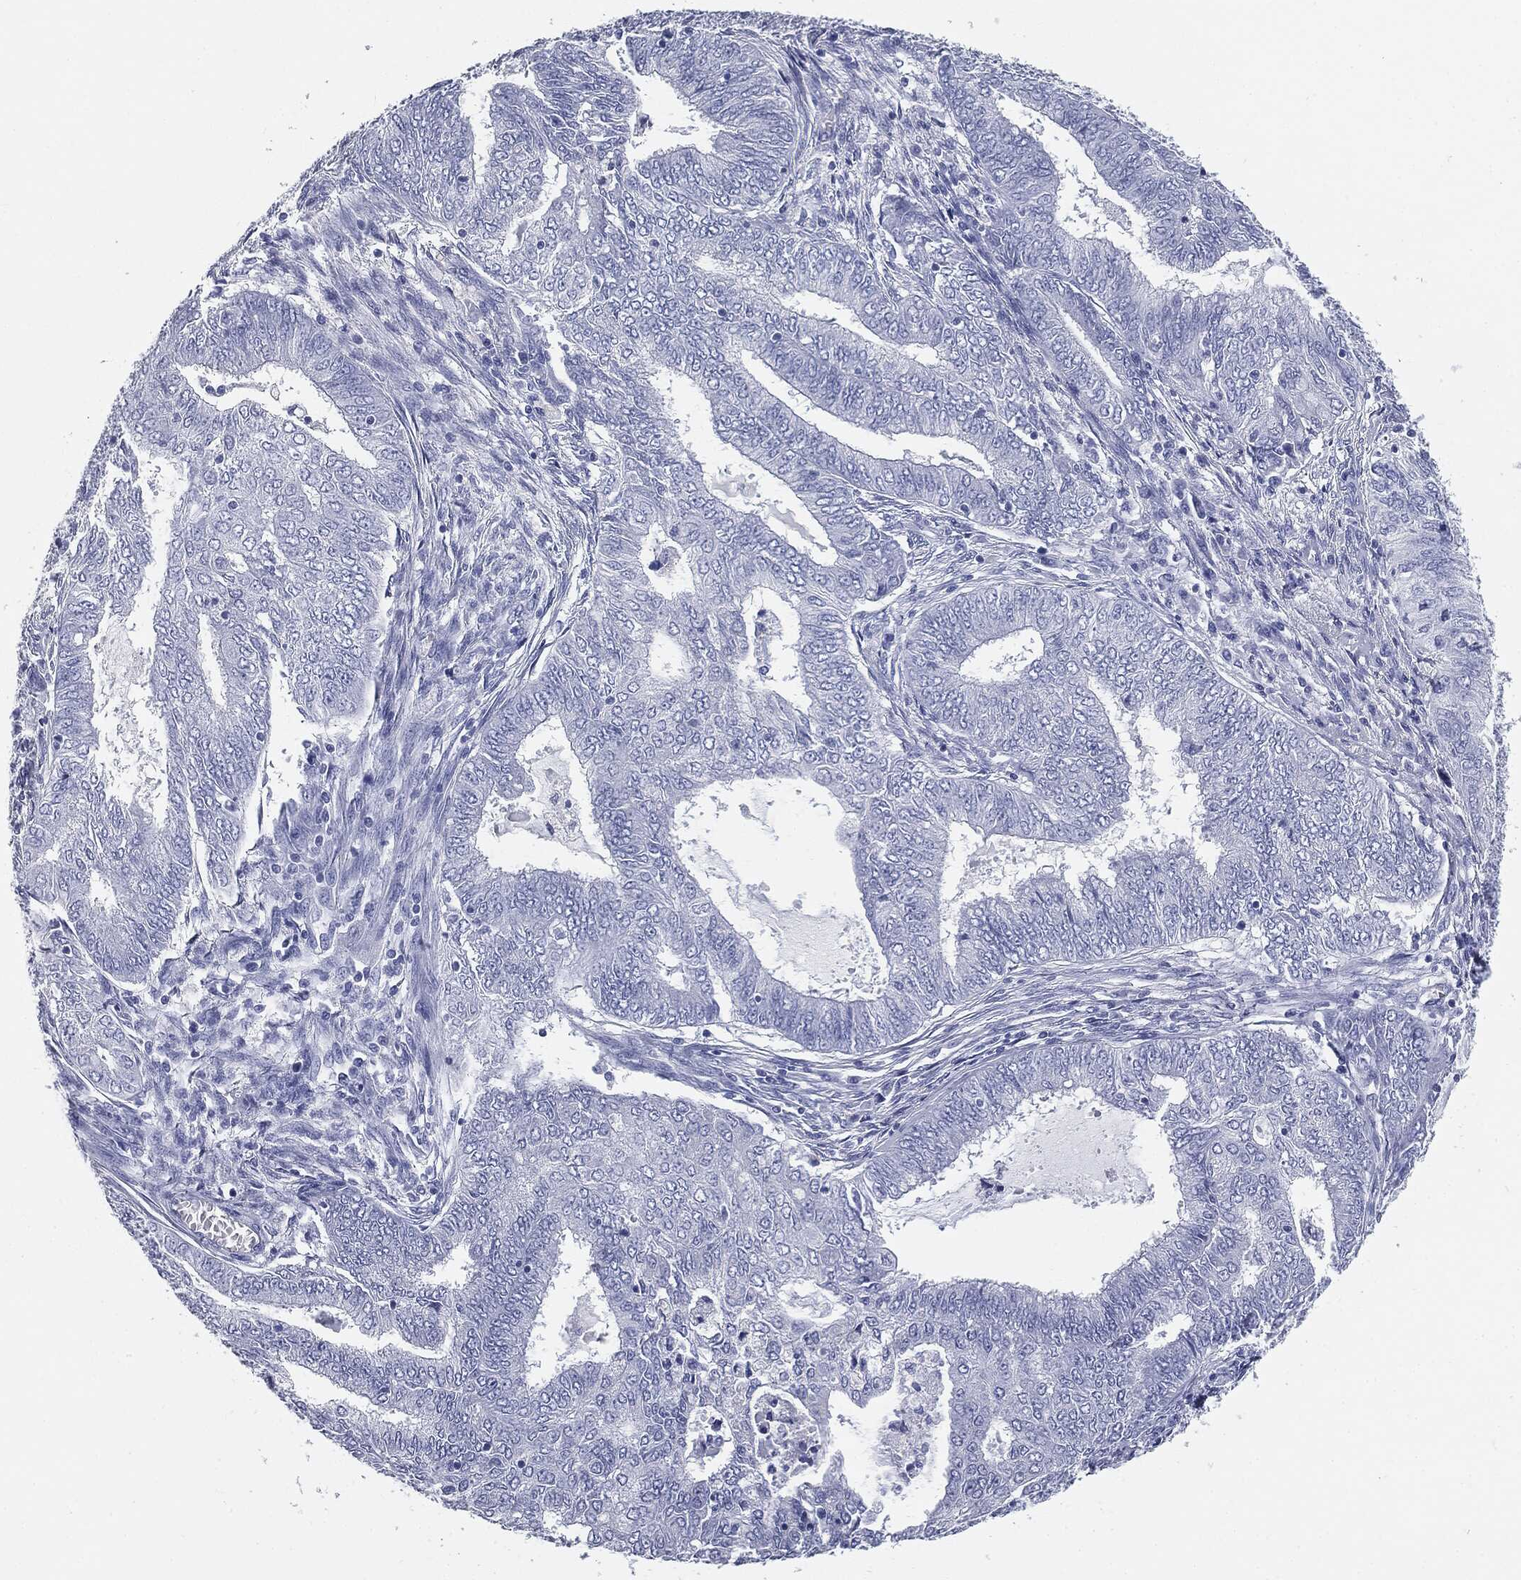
{"staining": {"intensity": "negative", "quantity": "none", "location": "none"}, "tissue": "endometrial cancer", "cell_type": "Tumor cells", "image_type": "cancer", "snomed": [{"axis": "morphology", "description": "Adenocarcinoma, NOS"}, {"axis": "topography", "description": "Endometrium"}], "caption": "This micrograph is of endometrial cancer stained with immunohistochemistry (IHC) to label a protein in brown with the nuclei are counter-stained blue. There is no positivity in tumor cells.", "gene": "CUZD1", "patient": {"sex": "female", "age": 62}}